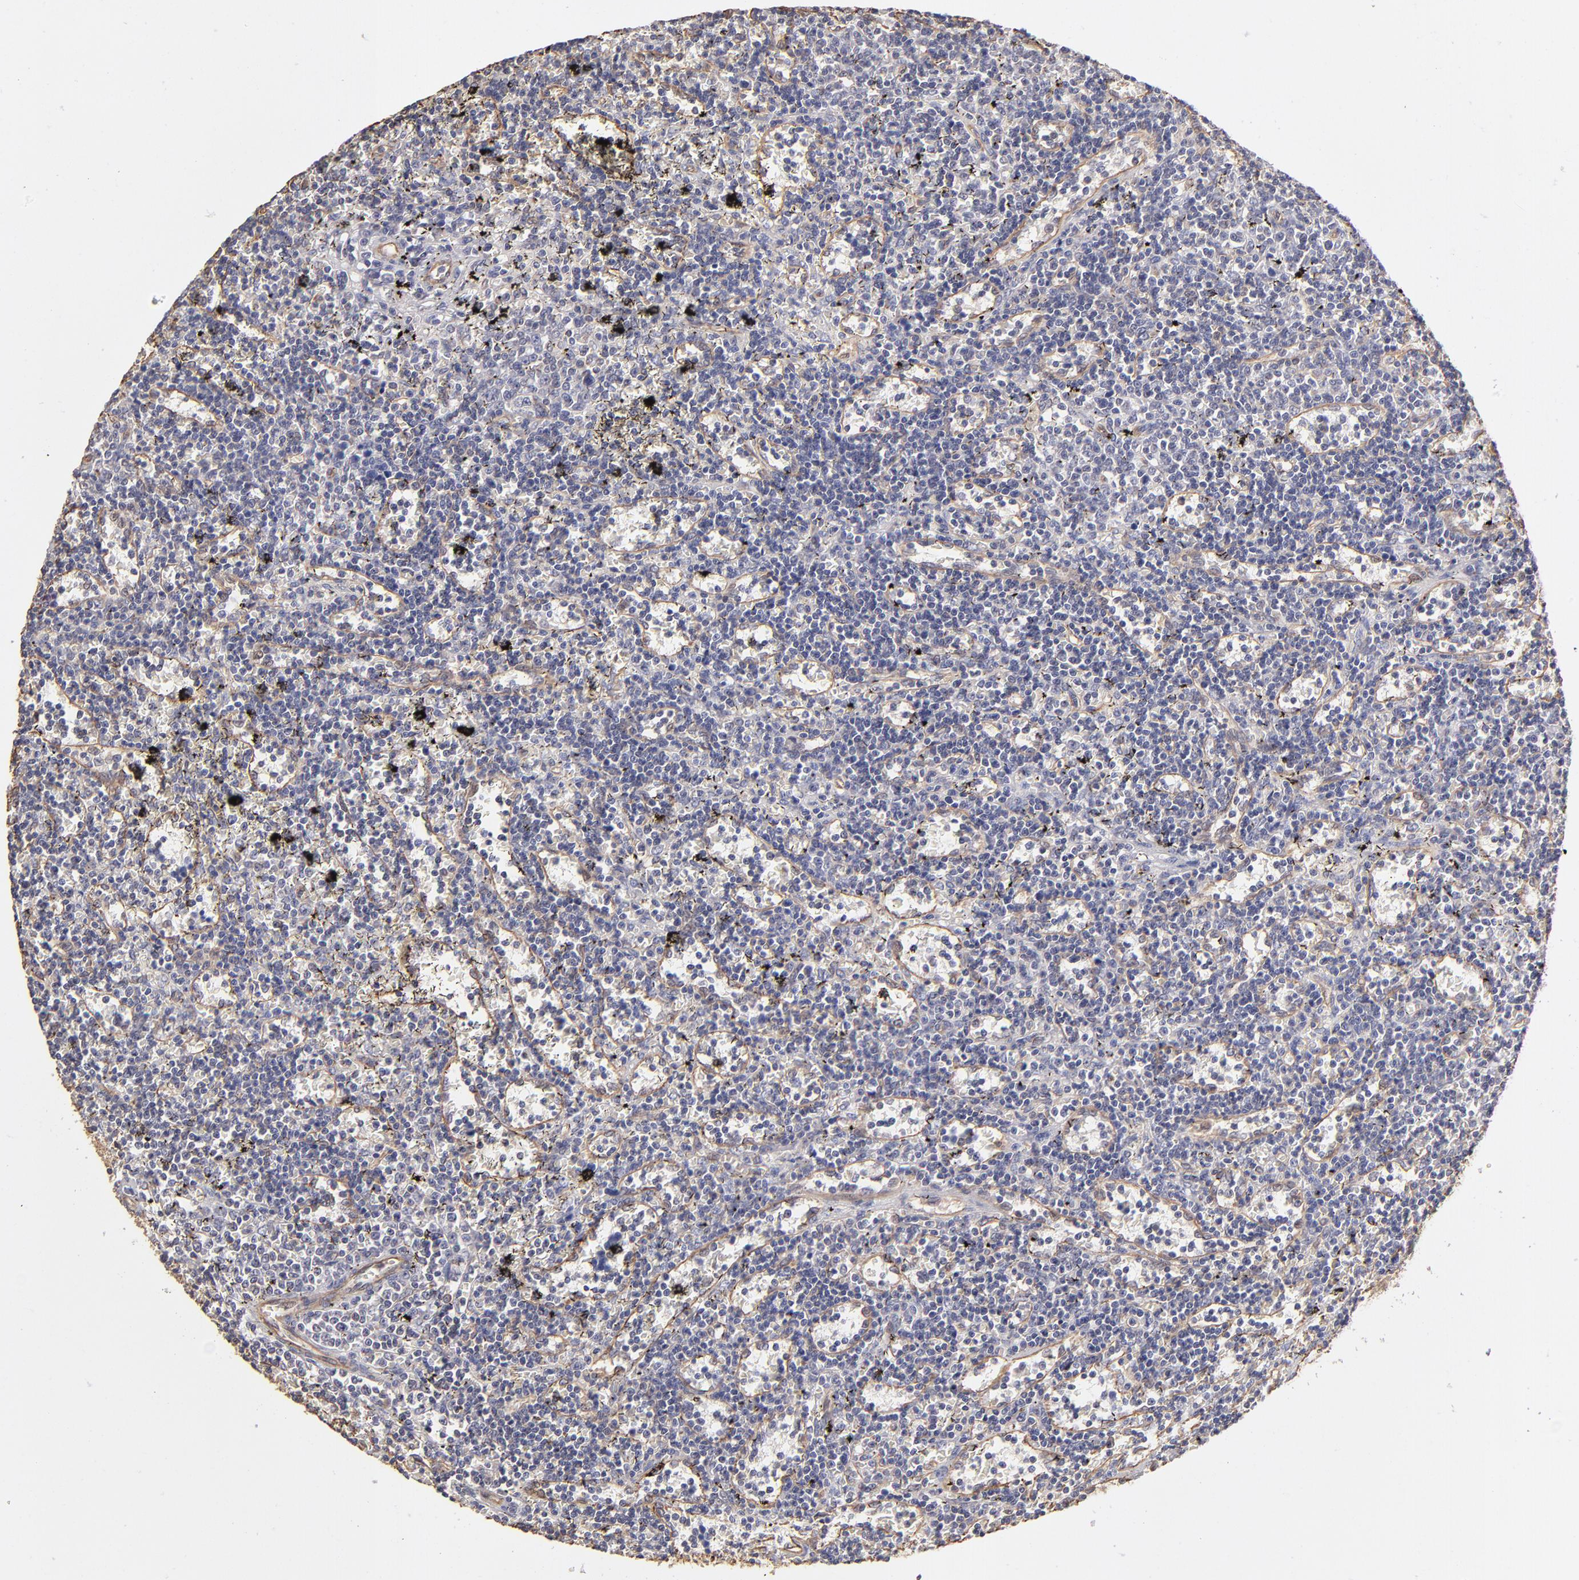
{"staining": {"intensity": "negative", "quantity": "none", "location": "none"}, "tissue": "lymphoma", "cell_type": "Tumor cells", "image_type": "cancer", "snomed": [{"axis": "morphology", "description": "Malignant lymphoma, non-Hodgkin's type, Low grade"}, {"axis": "topography", "description": "Spleen"}], "caption": "Immunohistochemistry (IHC) micrograph of human lymphoma stained for a protein (brown), which displays no expression in tumor cells. (Stains: DAB IHC with hematoxylin counter stain, Microscopy: brightfield microscopy at high magnification).", "gene": "ABCC1", "patient": {"sex": "male", "age": 60}}